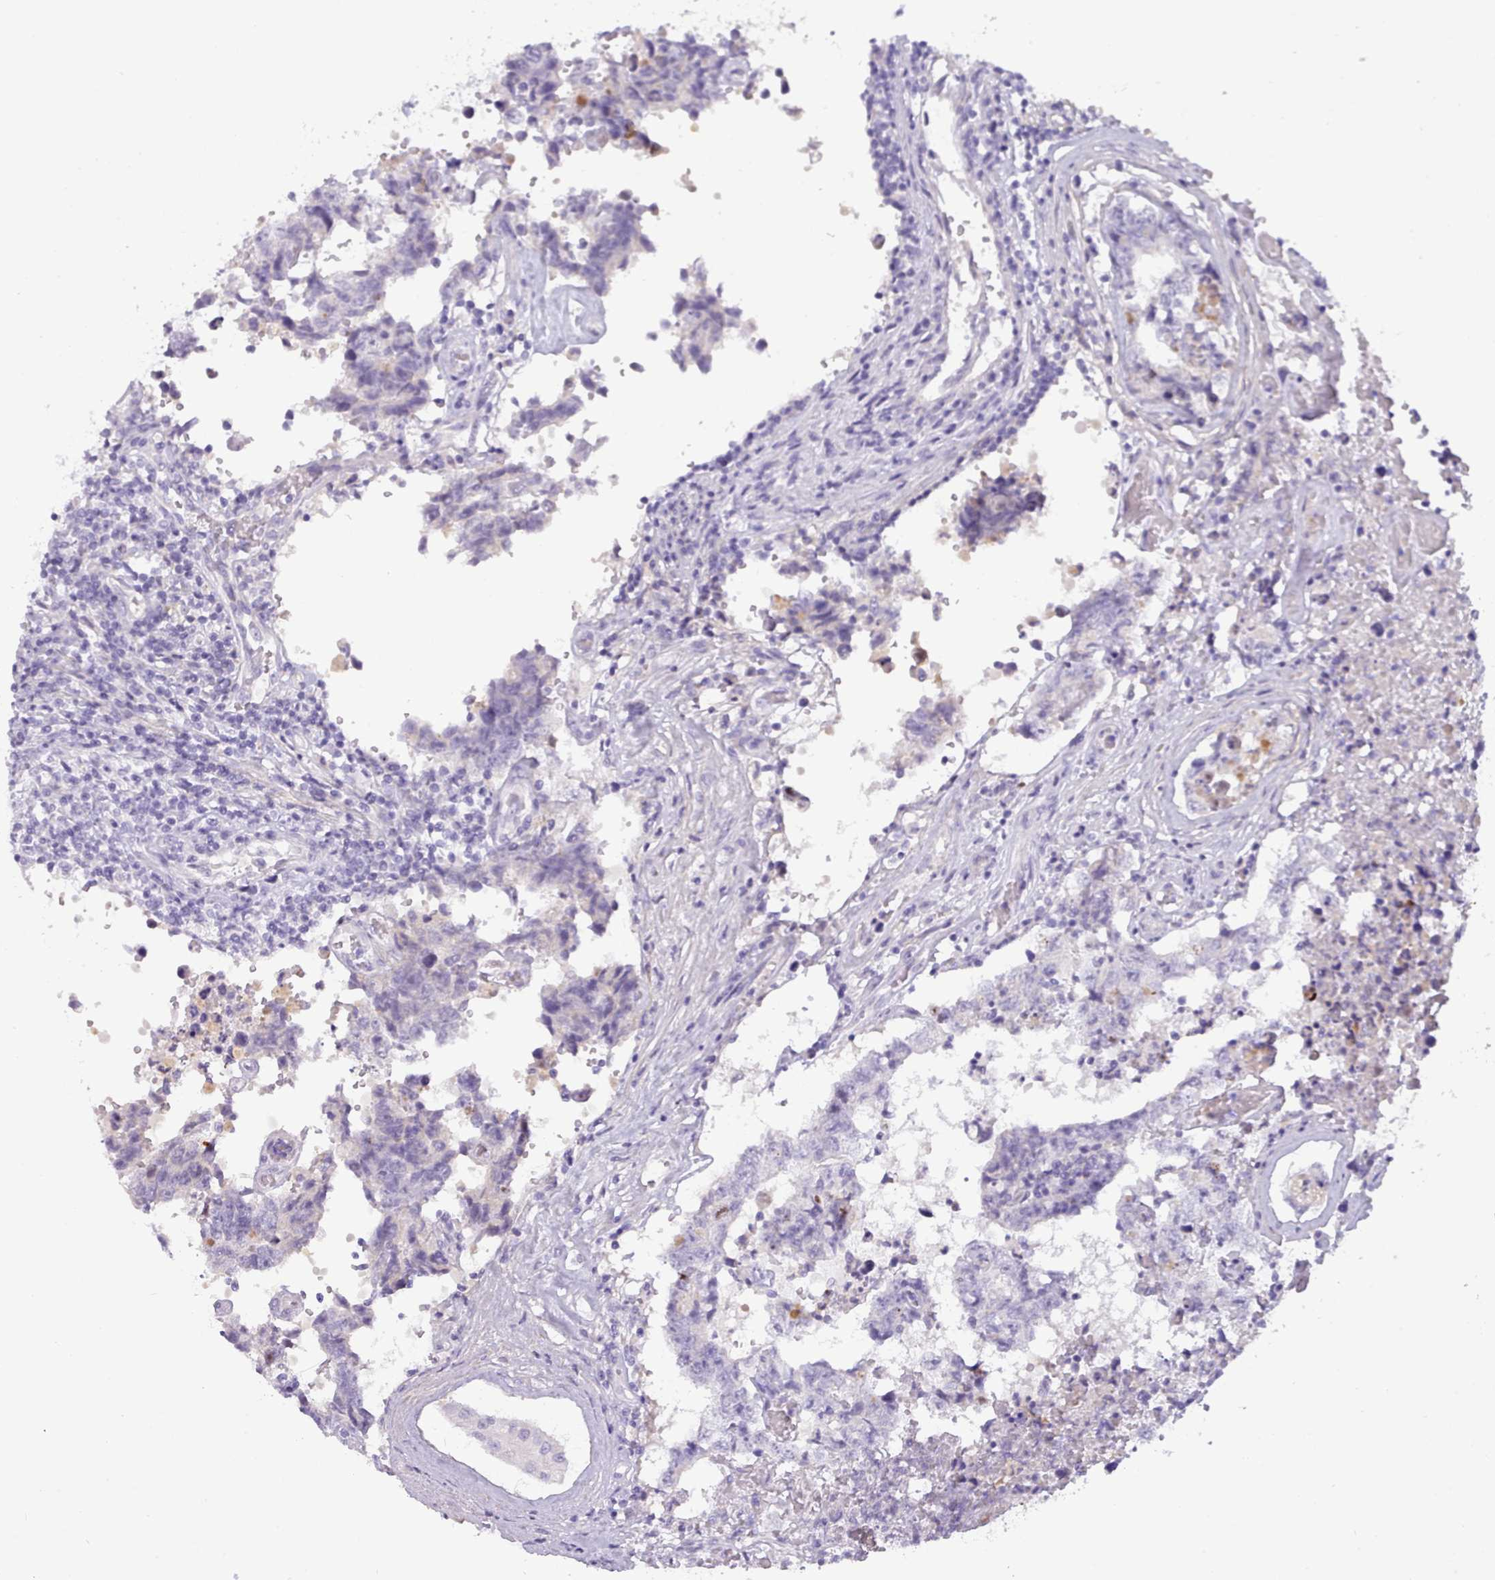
{"staining": {"intensity": "negative", "quantity": "none", "location": "none"}, "tissue": "testis cancer", "cell_type": "Tumor cells", "image_type": "cancer", "snomed": [{"axis": "morphology", "description": "Normal tissue, NOS"}, {"axis": "morphology", "description": "Carcinoma, Embryonal, NOS"}, {"axis": "topography", "description": "Testis"}, {"axis": "topography", "description": "Epididymis"}], "caption": "High power microscopy micrograph of an IHC histopathology image of testis embryonal carcinoma, revealing no significant expression in tumor cells. Nuclei are stained in blue.", "gene": "CYP2A13", "patient": {"sex": "male", "age": 25}}